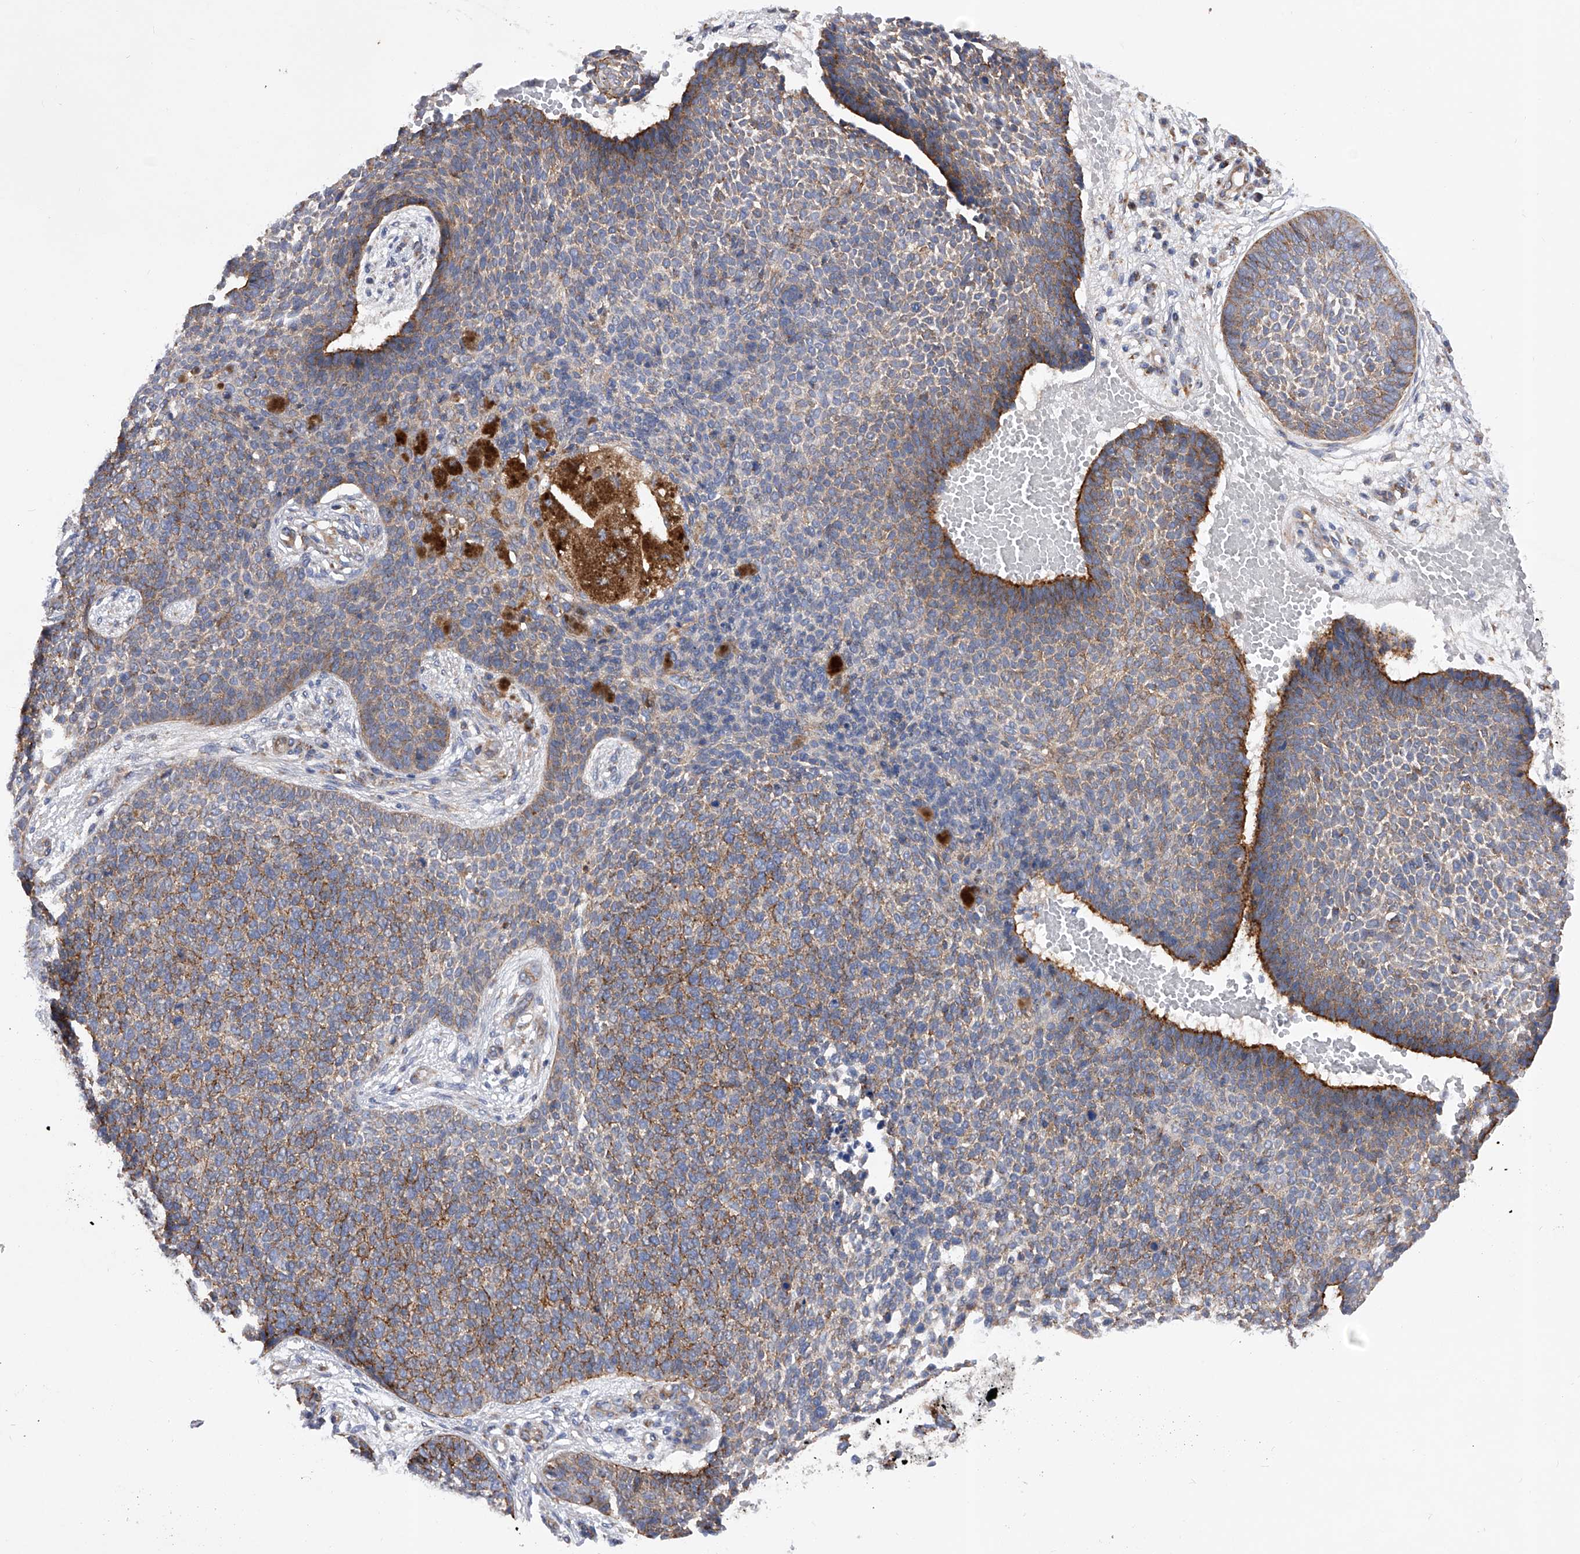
{"staining": {"intensity": "moderate", "quantity": ">75%", "location": "cytoplasmic/membranous"}, "tissue": "skin cancer", "cell_type": "Tumor cells", "image_type": "cancer", "snomed": [{"axis": "morphology", "description": "Basal cell carcinoma"}, {"axis": "topography", "description": "Skin"}], "caption": "A brown stain highlights moderate cytoplasmic/membranous positivity of a protein in human skin cancer (basal cell carcinoma) tumor cells.", "gene": "PDSS2", "patient": {"sex": "female", "age": 84}}